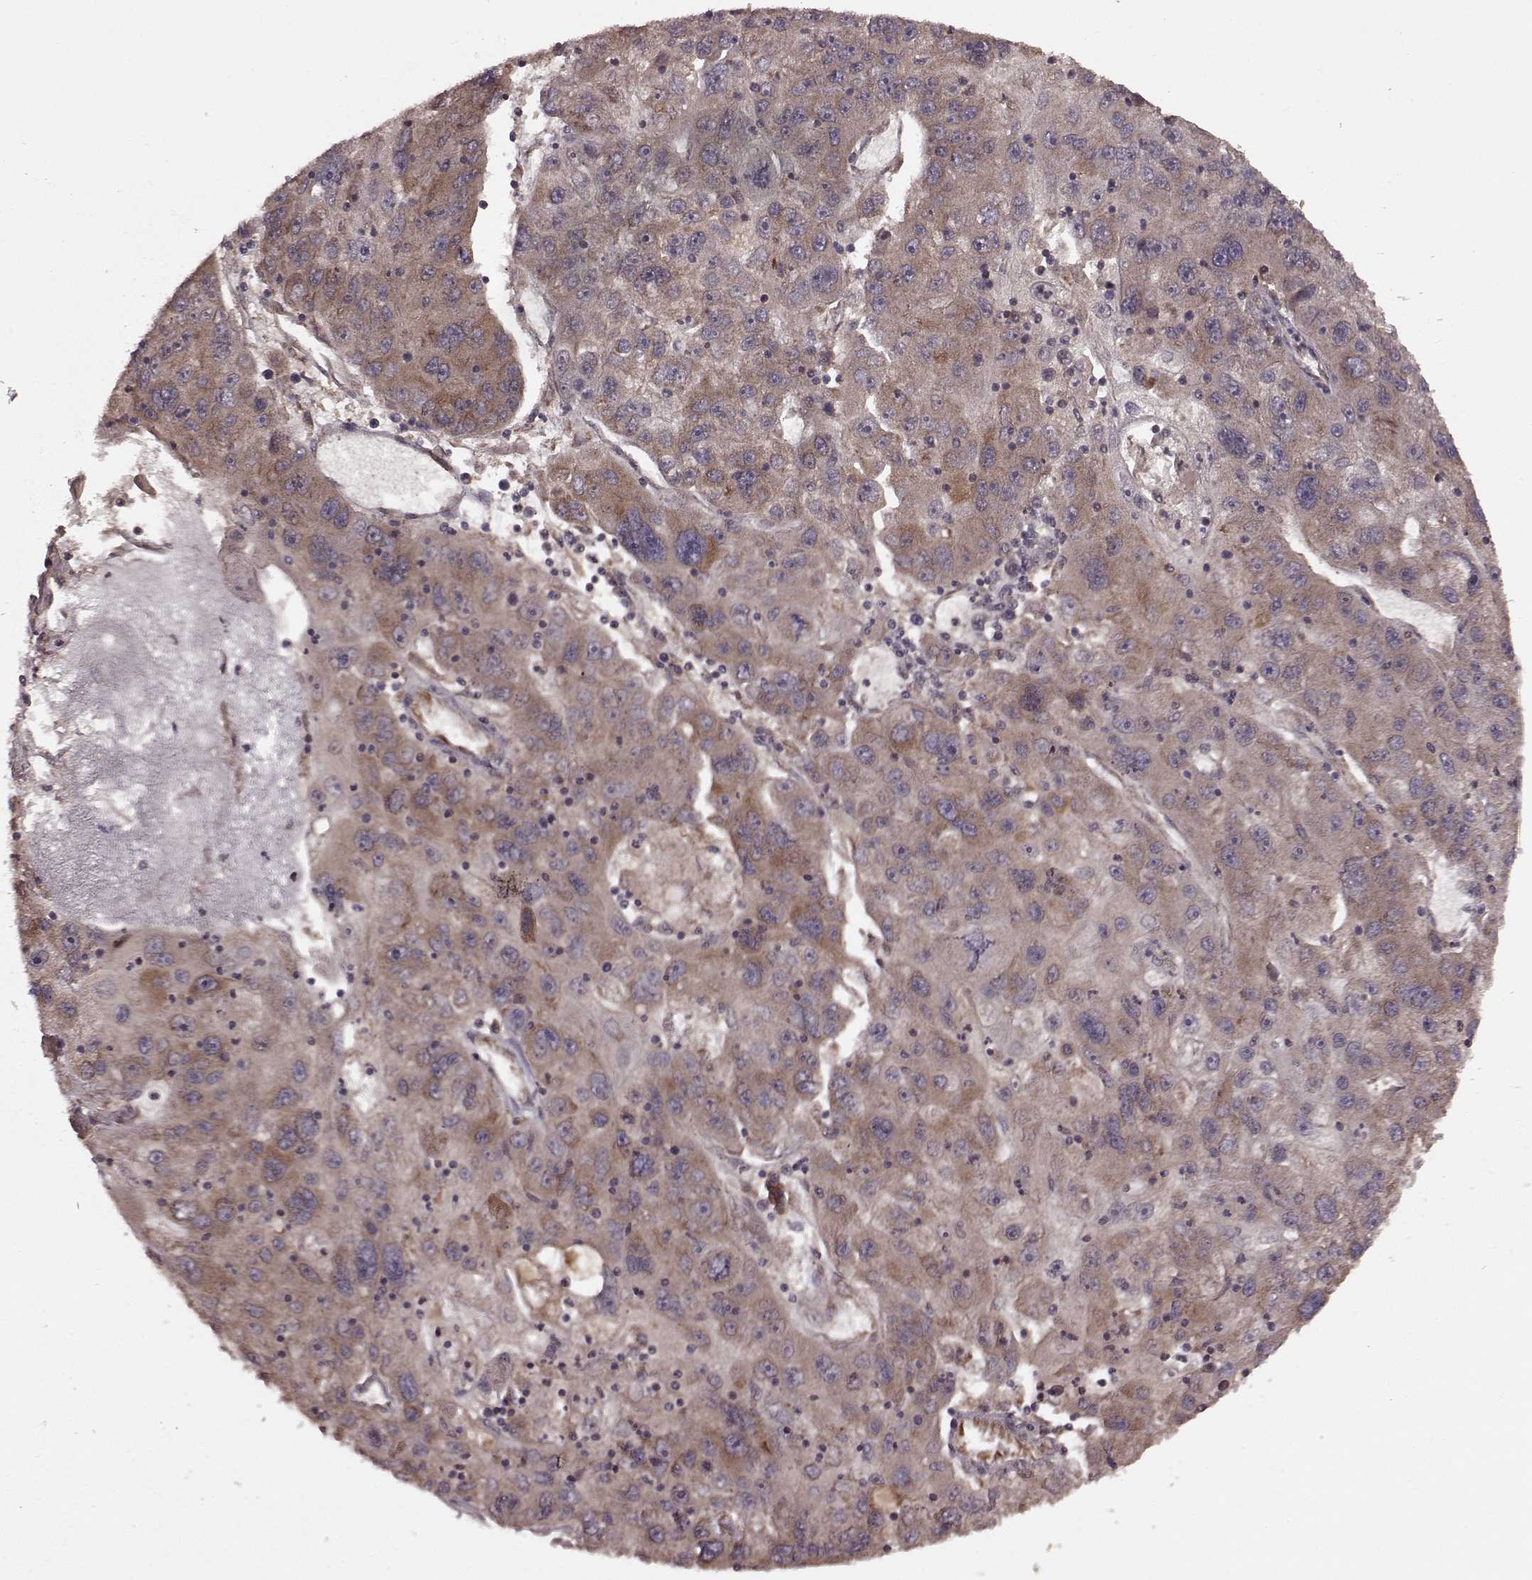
{"staining": {"intensity": "moderate", "quantity": ">75%", "location": "cytoplasmic/membranous"}, "tissue": "stomach cancer", "cell_type": "Tumor cells", "image_type": "cancer", "snomed": [{"axis": "morphology", "description": "Adenocarcinoma, NOS"}, {"axis": "topography", "description": "Stomach"}], "caption": "The photomicrograph displays staining of stomach cancer, revealing moderate cytoplasmic/membranous protein staining (brown color) within tumor cells. Nuclei are stained in blue.", "gene": "AGPAT1", "patient": {"sex": "male", "age": 56}}